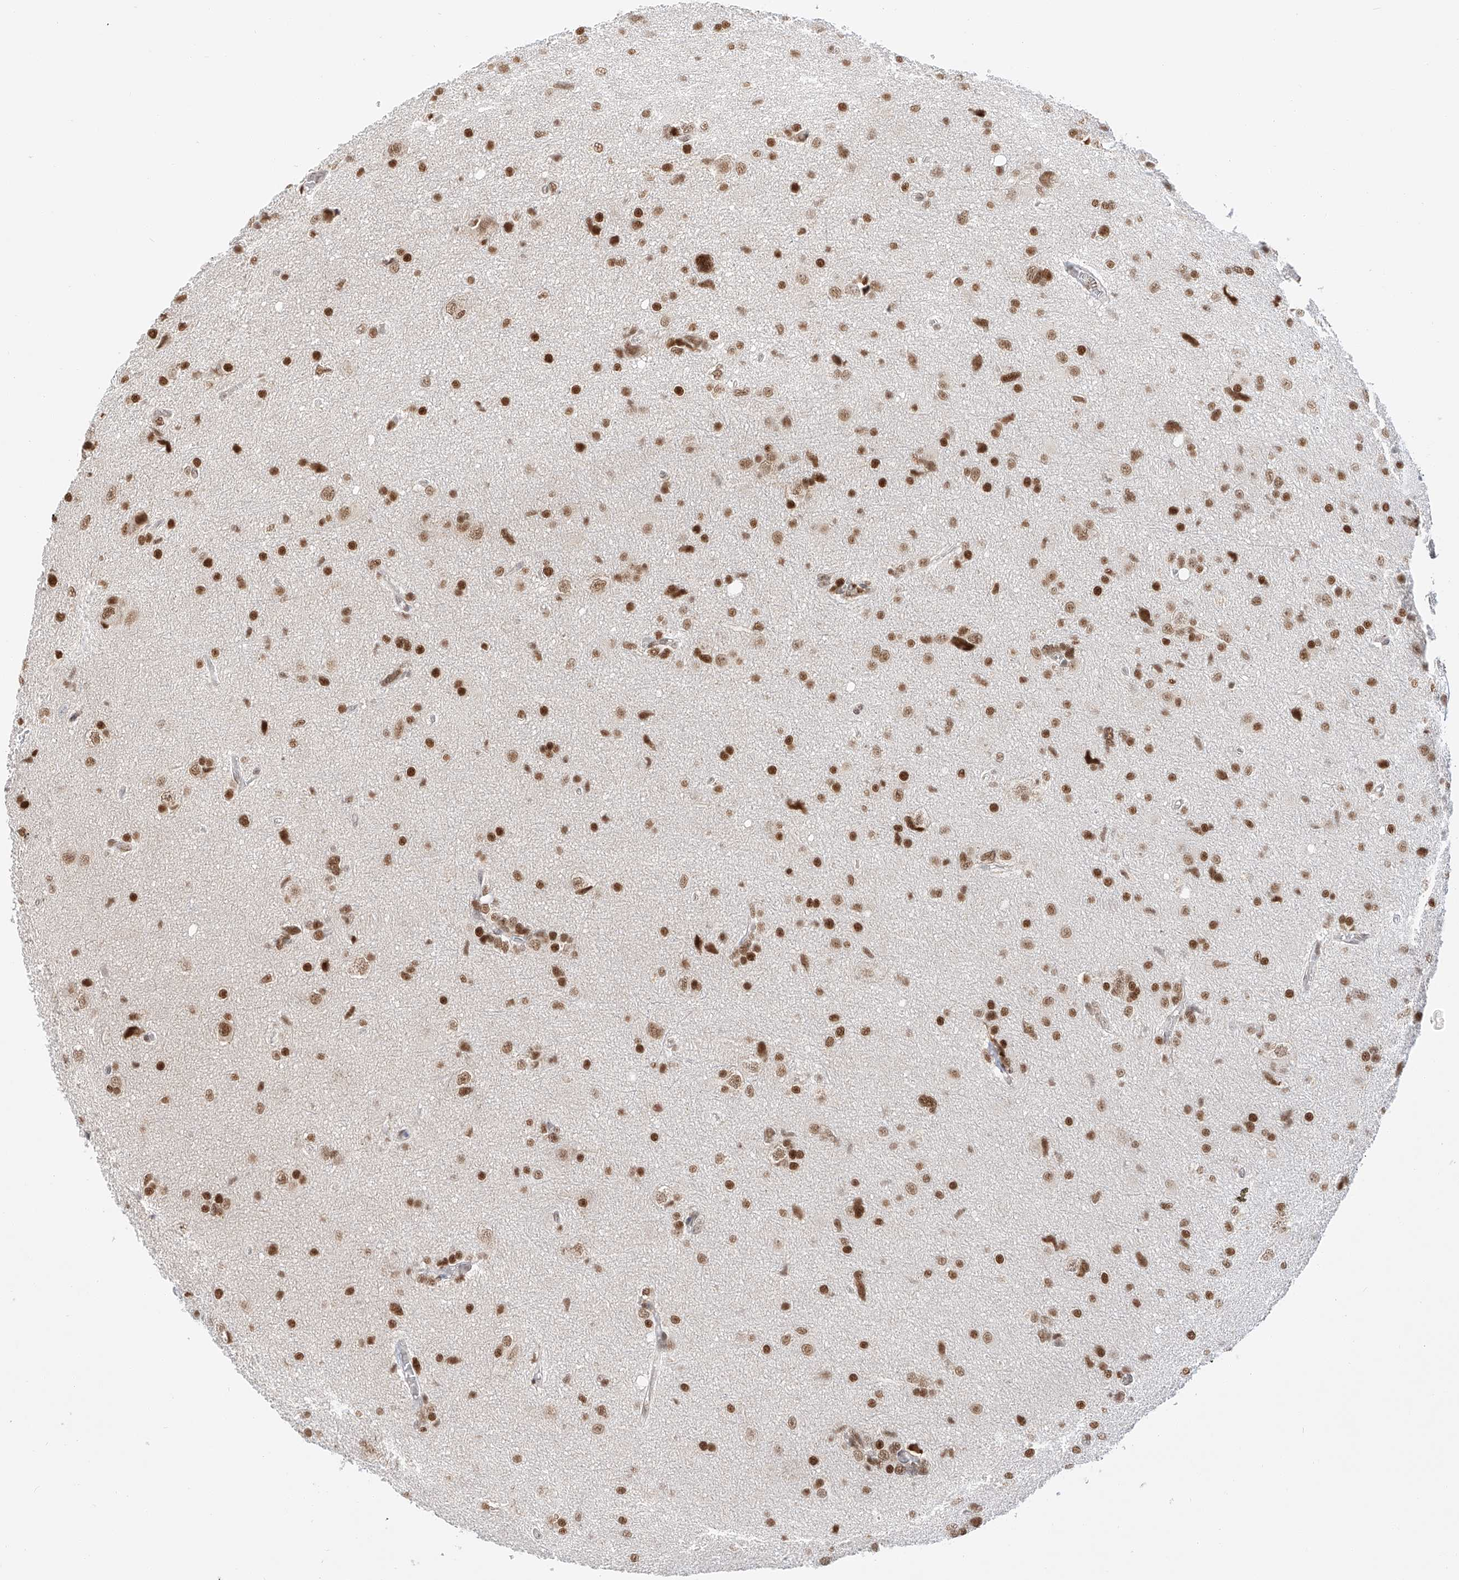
{"staining": {"intensity": "moderate", "quantity": ">75%", "location": "nuclear"}, "tissue": "glioma", "cell_type": "Tumor cells", "image_type": "cancer", "snomed": [{"axis": "morphology", "description": "Glioma, malignant, High grade"}, {"axis": "topography", "description": "Brain"}], "caption": "This photomicrograph displays immunohistochemistry staining of glioma, with medium moderate nuclear expression in approximately >75% of tumor cells.", "gene": "POGK", "patient": {"sex": "female", "age": 59}}